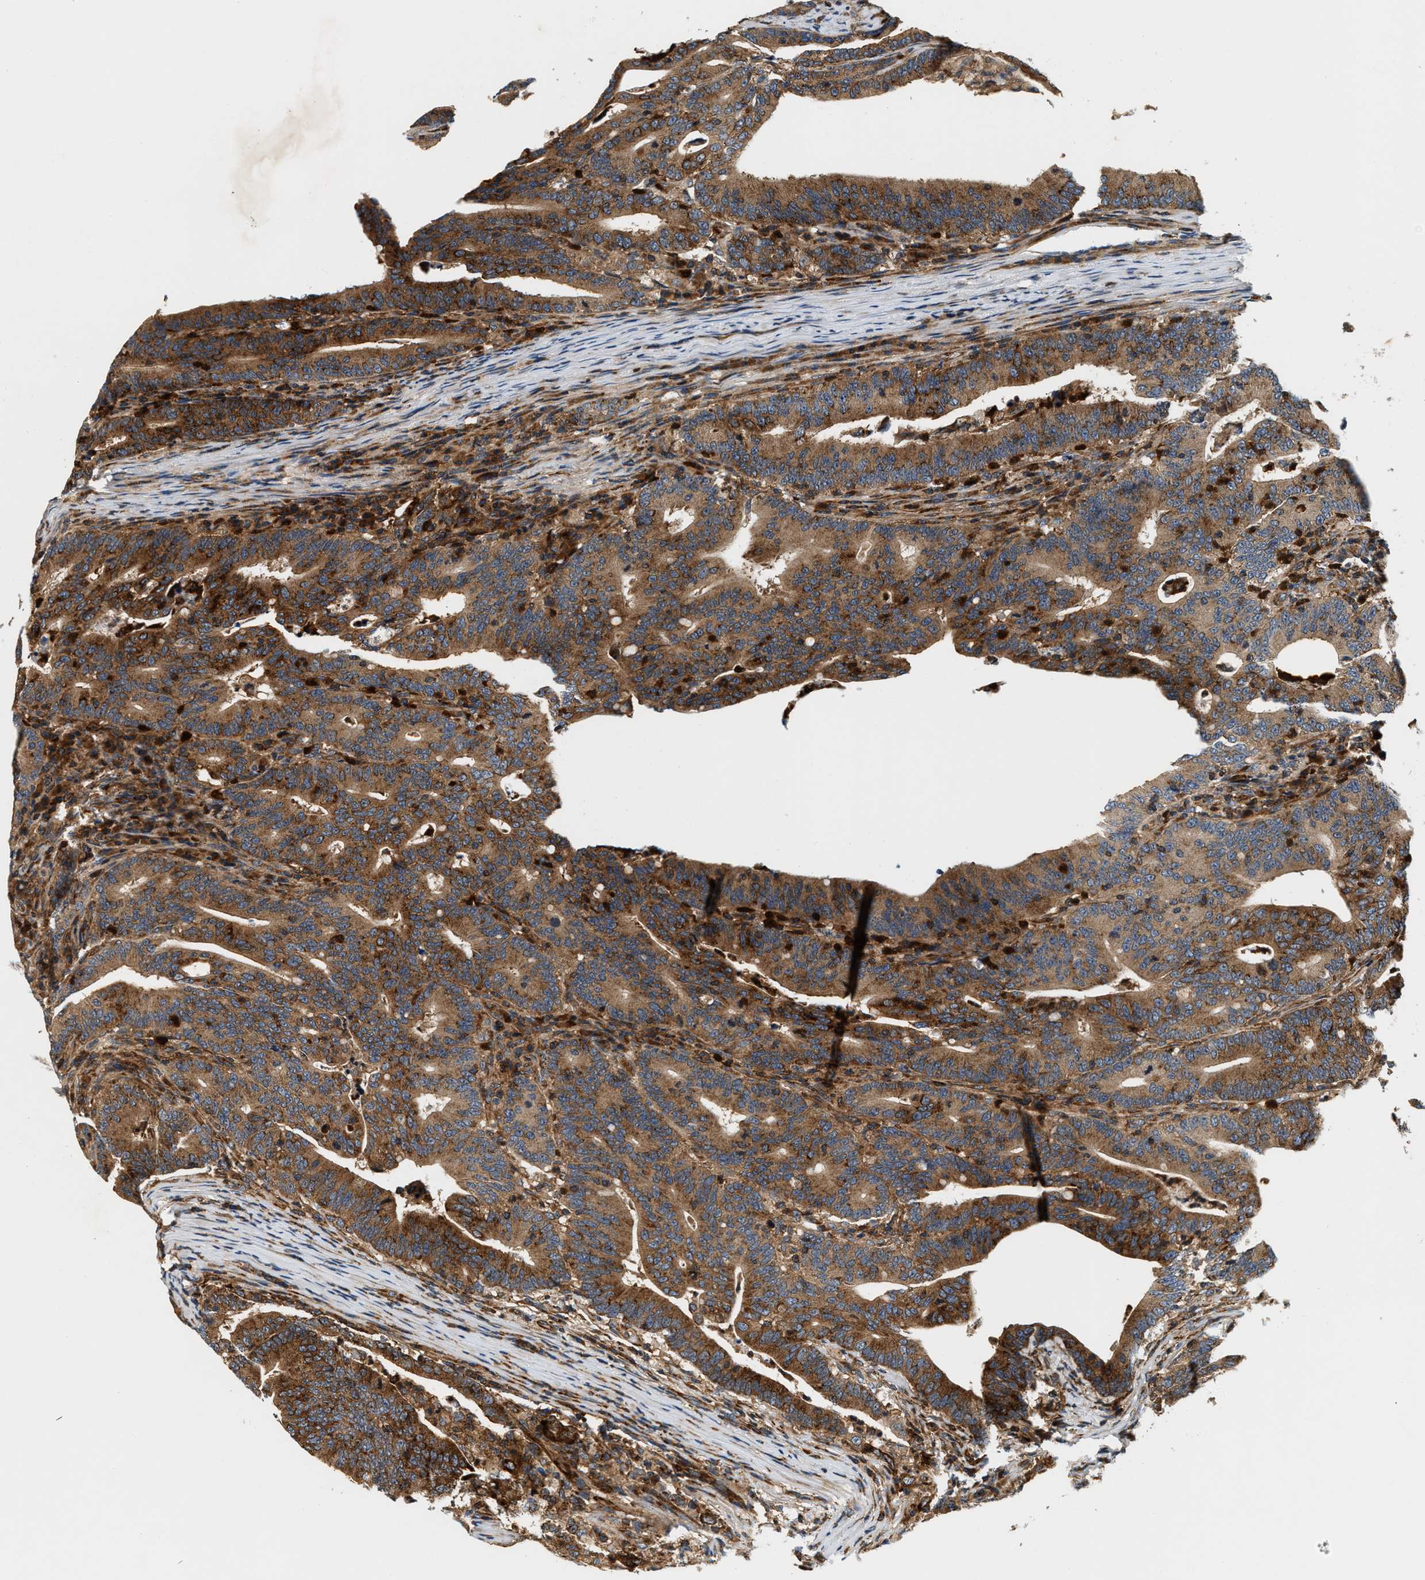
{"staining": {"intensity": "strong", "quantity": ">75%", "location": "cytoplasmic/membranous"}, "tissue": "colorectal cancer", "cell_type": "Tumor cells", "image_type": "cancer", "snomed": [{"axis": "morphology", "description": "Adenocarcinoma, NOS"}, {"axis": "topography", "description": "Colon"}], "caption": "Human colorectal cancer stained with a protein marker demonstrates strong staining in tumor cells.", "gene": "SAMD9", "patient": {"sex": "female", "age": 66}}